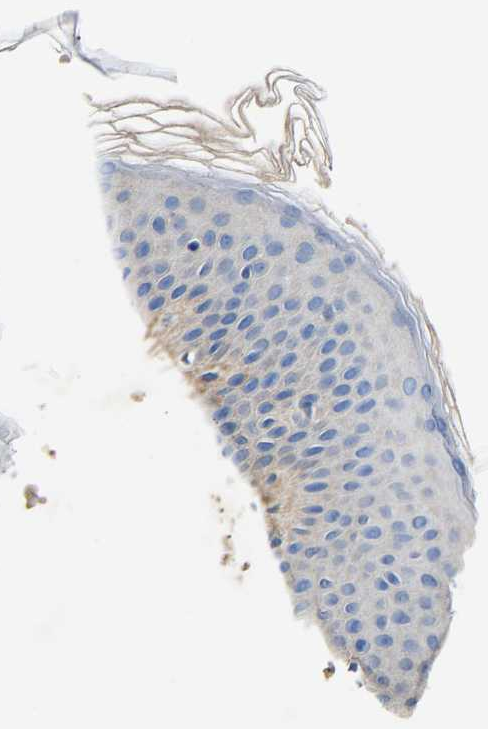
{"staining": {"intensity": "negative", "quantity": "none", "location": "none"}, "tissue": "skin", "cell_type": "Keratinocytes", "image_type": "normal", "snomed": [{"axis": "morphology", "description": "Normal tissue, NOS"}, {"axis": "topography", "description": "Skin"}], "caption": "There is no significant staining in keratinocytes of skin. Brightfield microscopy of immunohistochemistry (IHC) stained with DAB (brown) and hematoxylin (blue), captured at high magnification.", "gene": "CCDC171", "patient": {"sex": "male", "age": 41}}